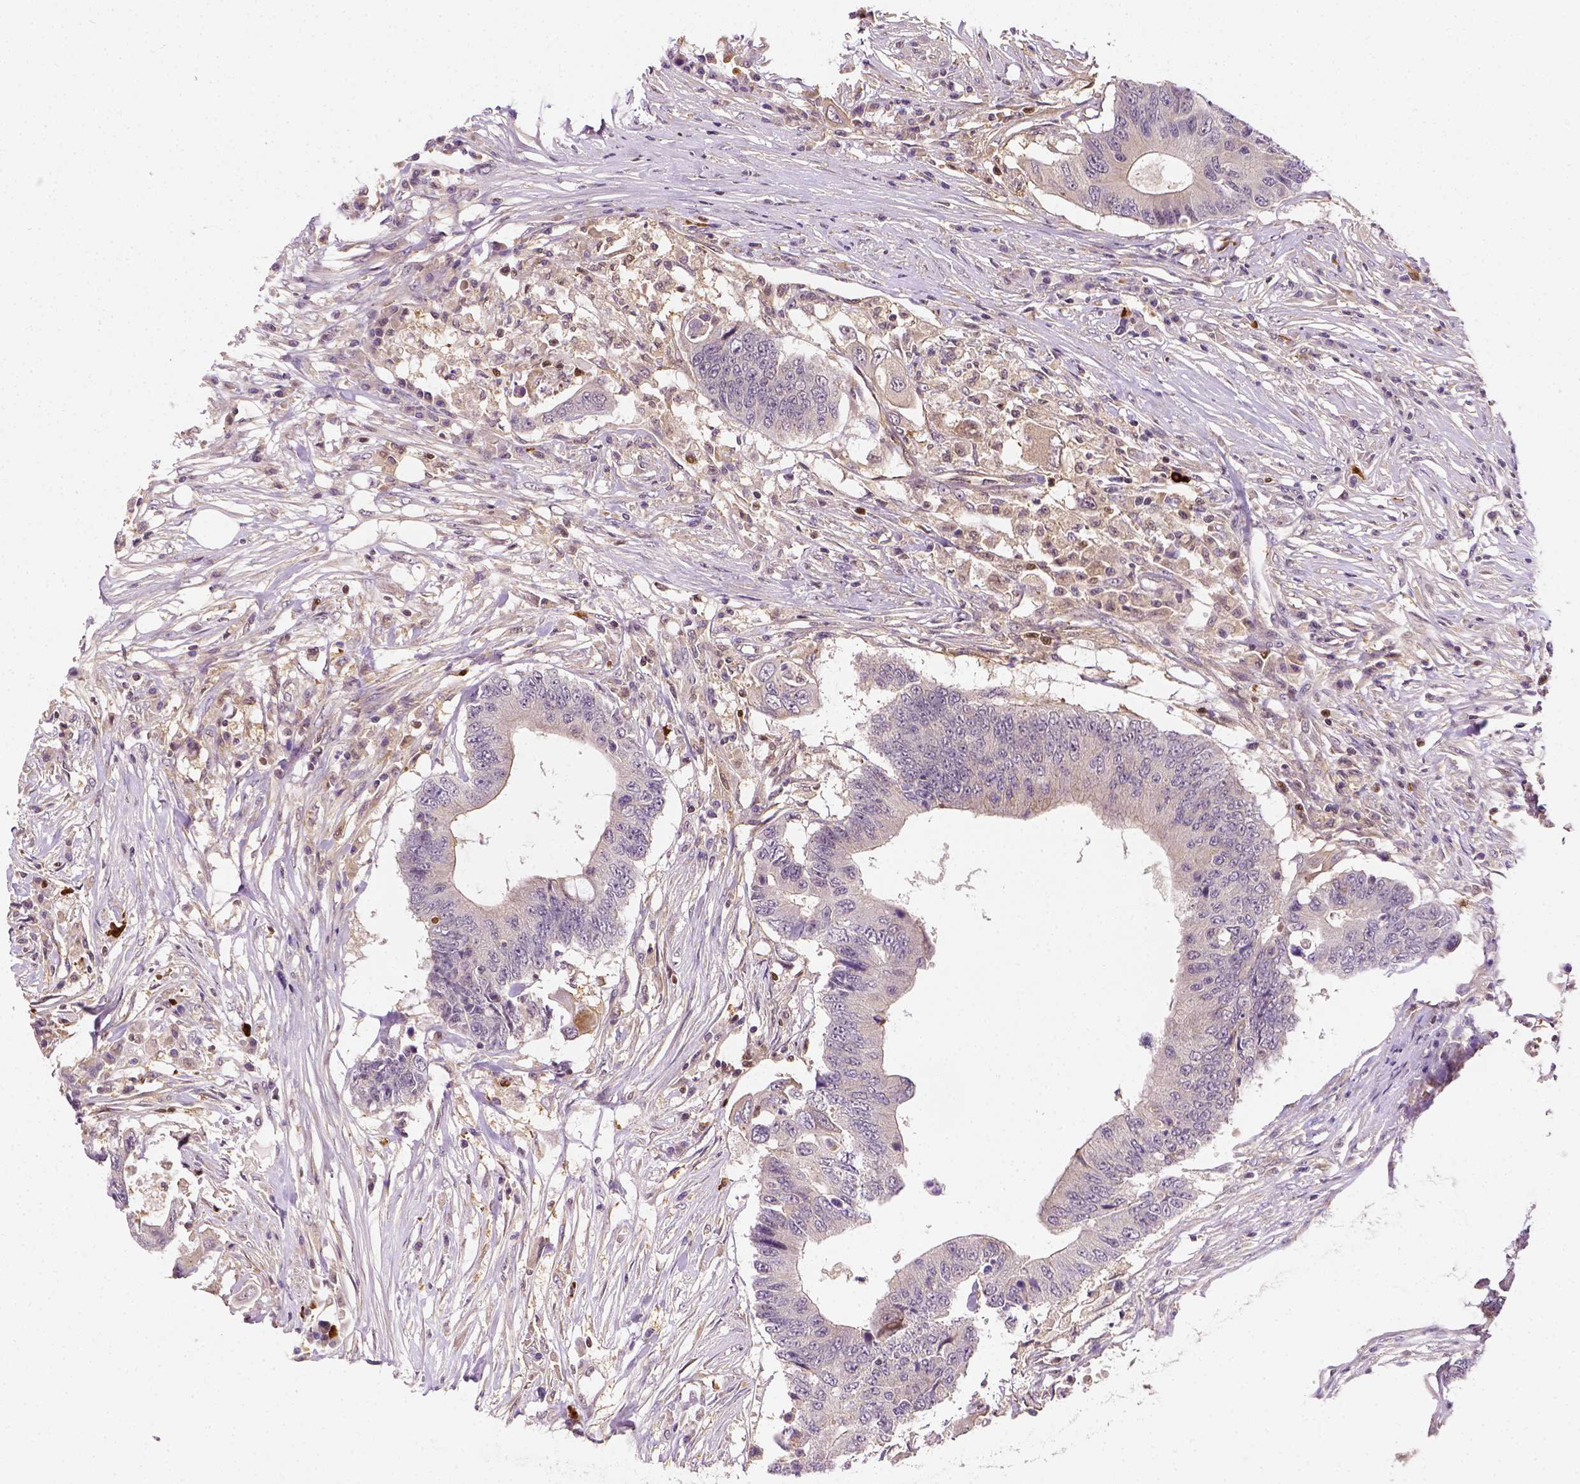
{"staining": {"intensity": "negative", "quantity": "none", "location": "none"}, "tissue": "colorectal cancer", "cell_type": "Tumor cells", "image_type": "cancer", "snomed": [{"axis": "morphology", "description": "Adenocarcinoma, NOS"}, {"axis": "topography", "description": "Colon"}], "caption": "The photomicrograph demonstrates no staining of tumor cells in colorectal adenocarcinoma. Brightfield microscopy of immunohistochemistry stained with DAB (3,3'-diaminobenzidine) (brown) and hematoxylin (blue), captured at high magnification.", "gene": "MATK", "patient": {"sex": "male", "age": 71}}